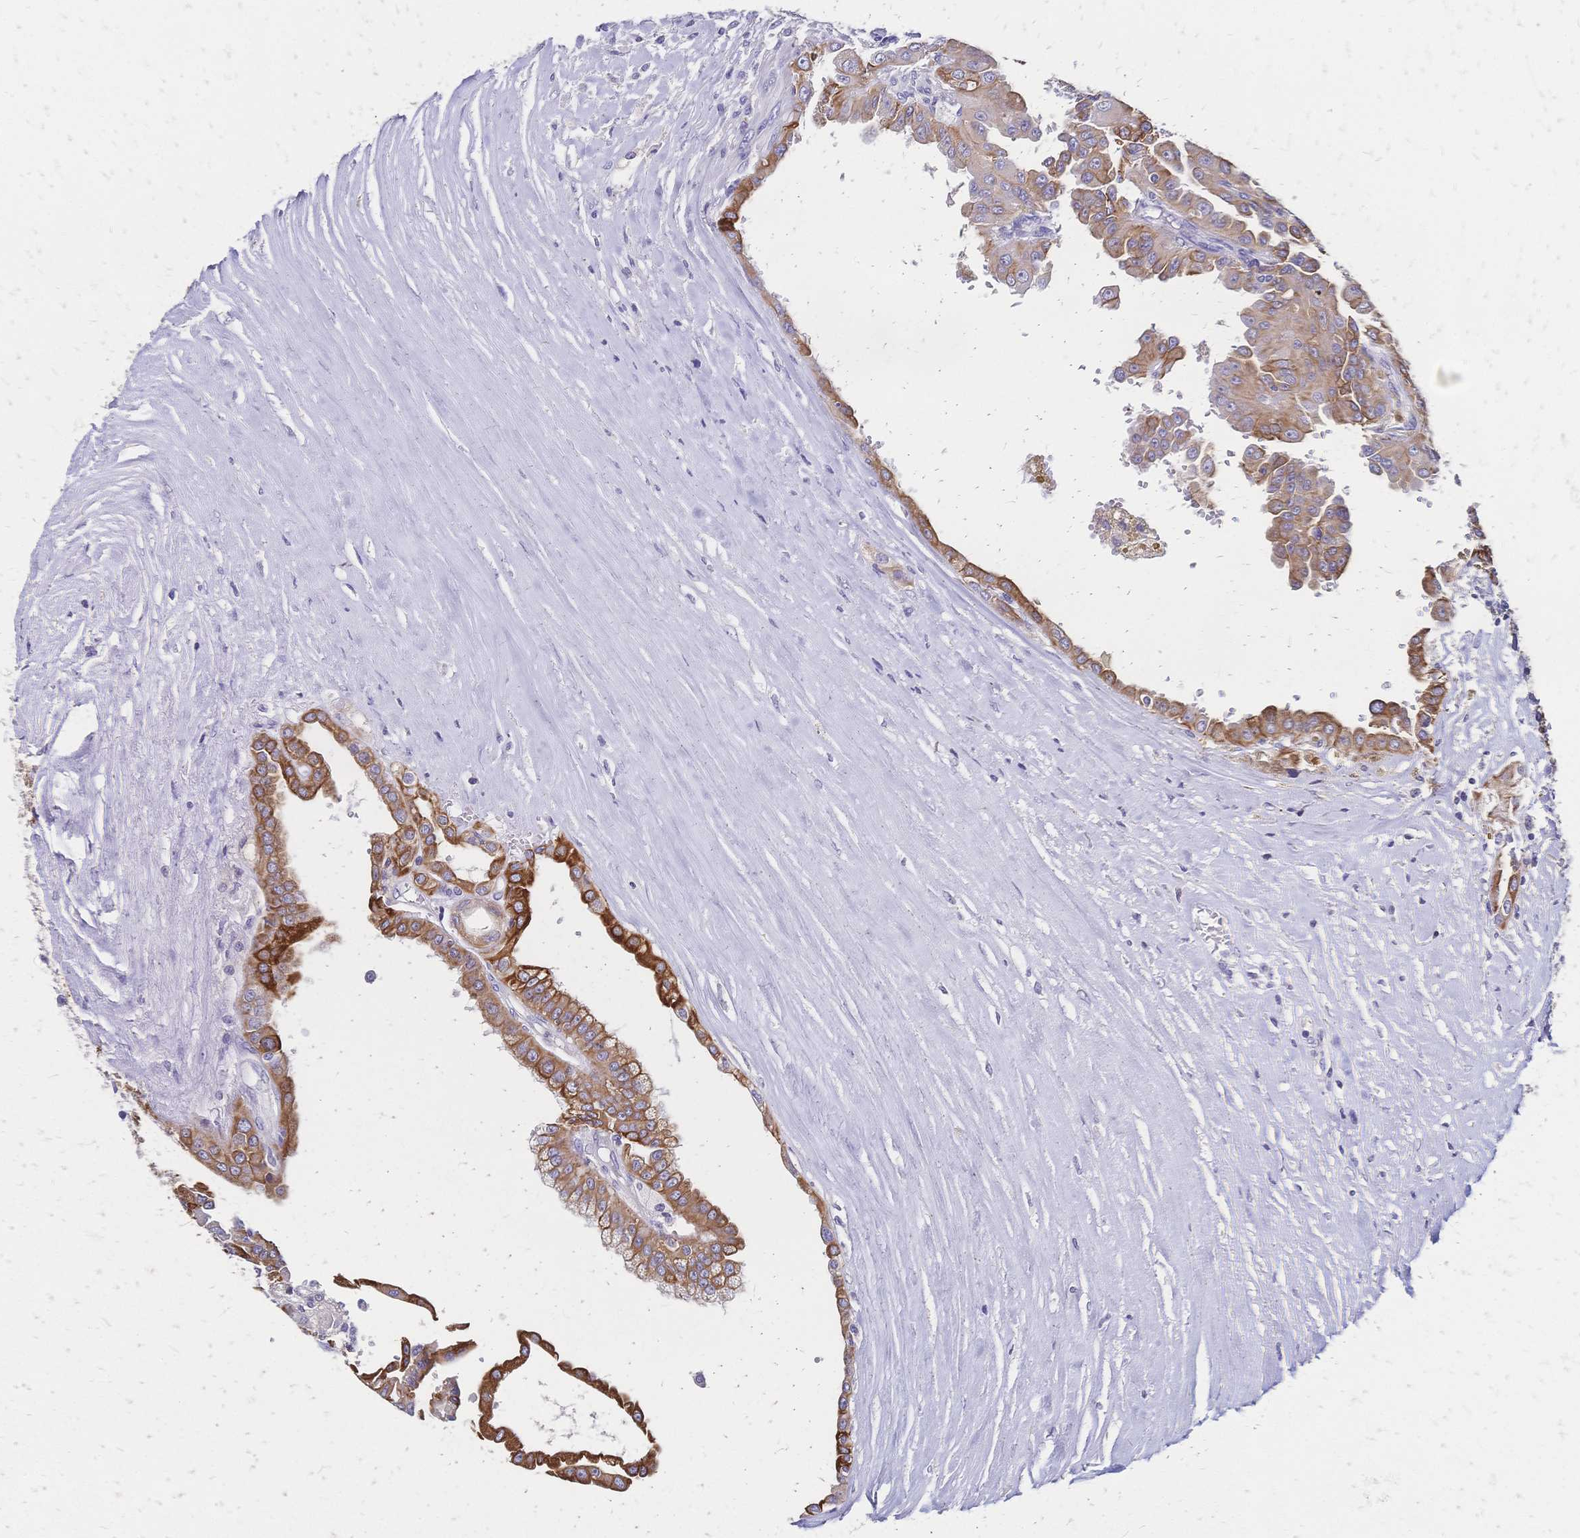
{"staining": {"intensity": "strong", "quantity": "25%-75%", "location": "cytoplasmic/membranous"}, "tissue": "renal cancer", "cell_type": "Tumor cells", "image_type": "cancer", "snomed": [{"axis": "morphology", "description": "Adenocarcinoma, NOS"}, {"axis": "topography", "description": "Kidney"}], "caption": "Strong cytoplasmic/membranous expression is identified in about 25%-75% of tumor cells in adenocarcinoma (renal).", "gene": "DTNB", "patient": {"sex": "male", "age": 58}}